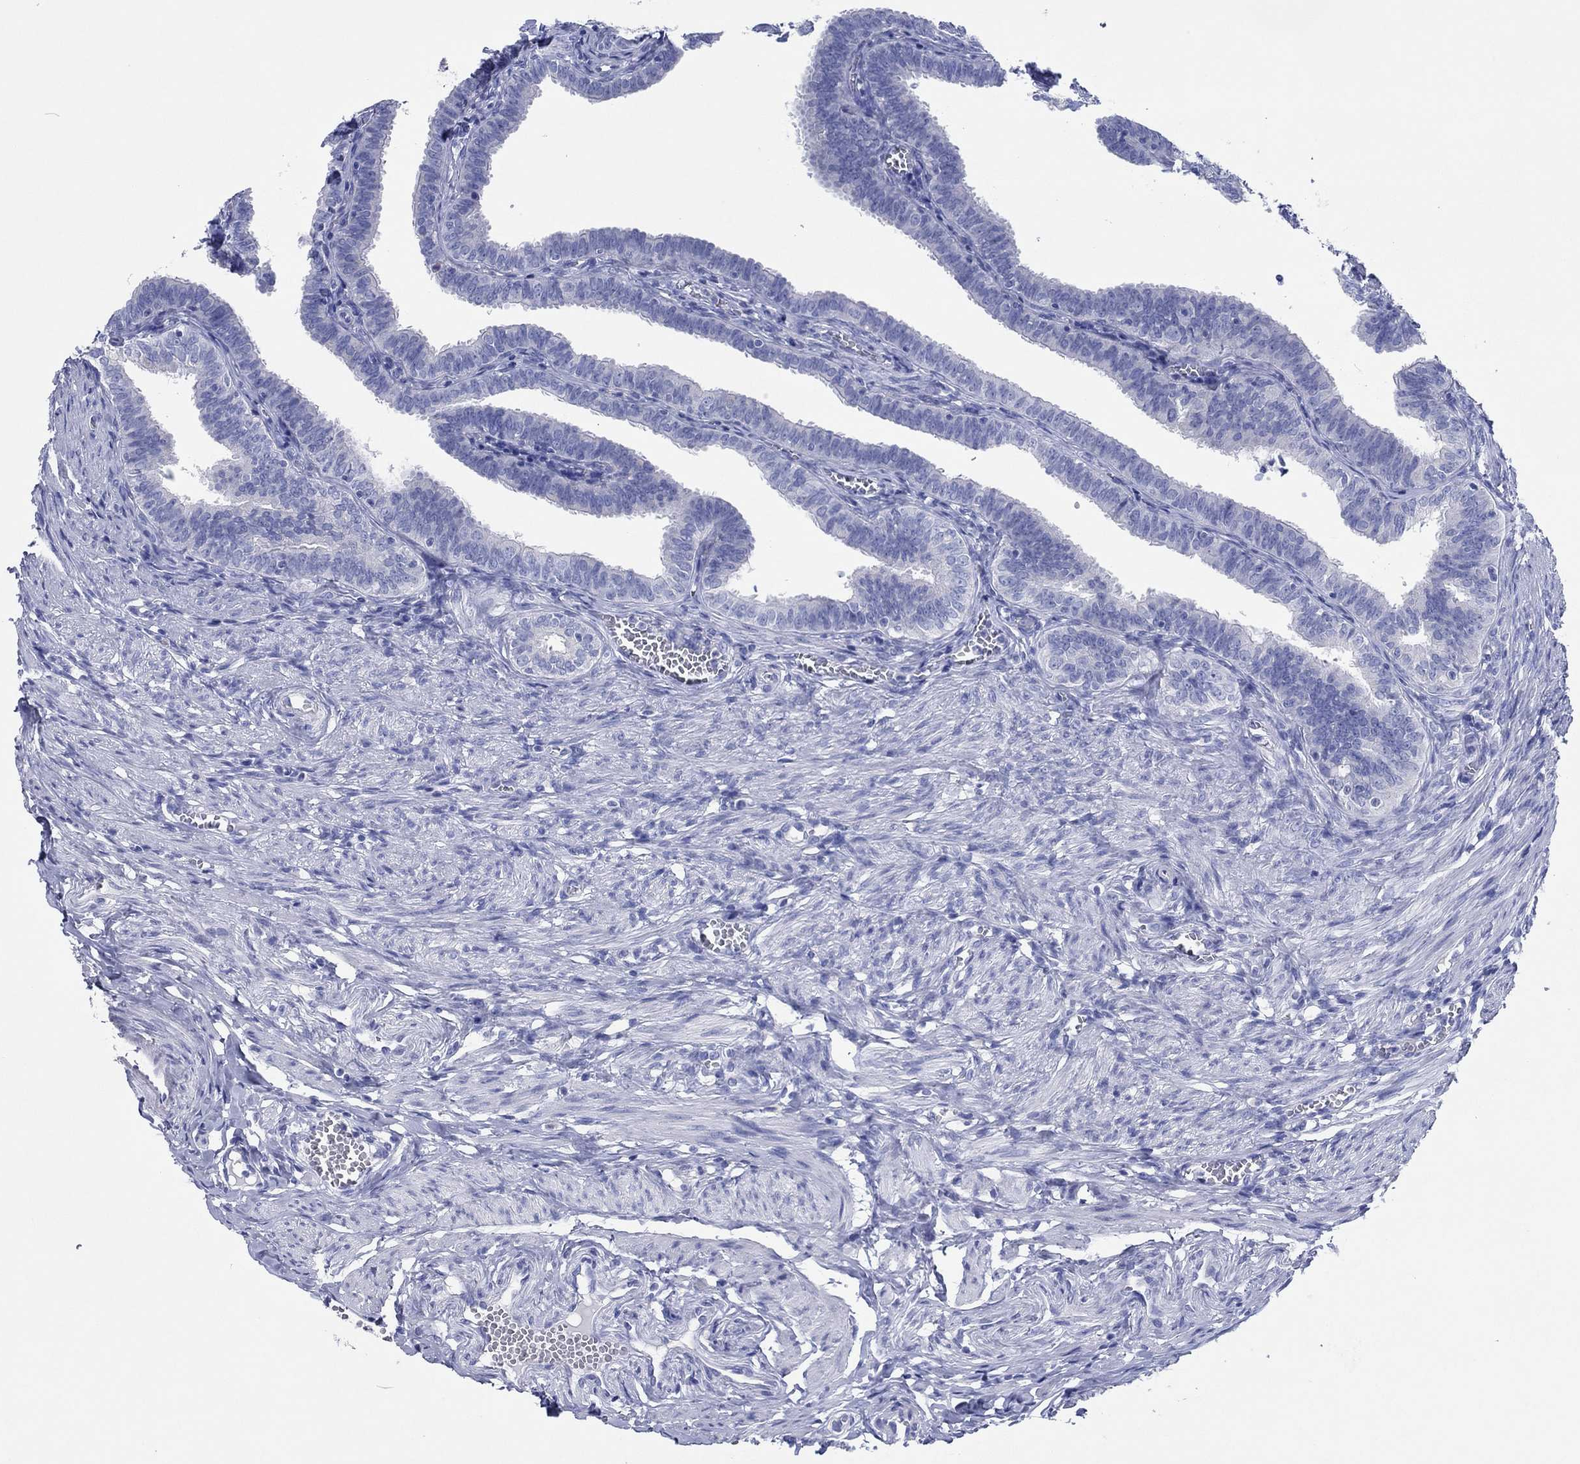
{"staining": {"intensity": "negative", "quantity": "none", "location": "none"}, "tissue": "fallopian tube", "cell_type": "Glandular cells", "image_type": "normal", "snomed": [{"axis": "morphology", "description": "Normal tissue, NOS"}, {"axis": "topography", "description": "Fallopian tube"}], "caption": "Fallopian tube was stained to show a protein in brown. There is no significant staining in glandular cells. The staining is performed using DAB brown chromogen with nuclei counter-stained in using hematoxylin.", "gene": "HCRT", "patient": {"sex": "female", "age": 25}}